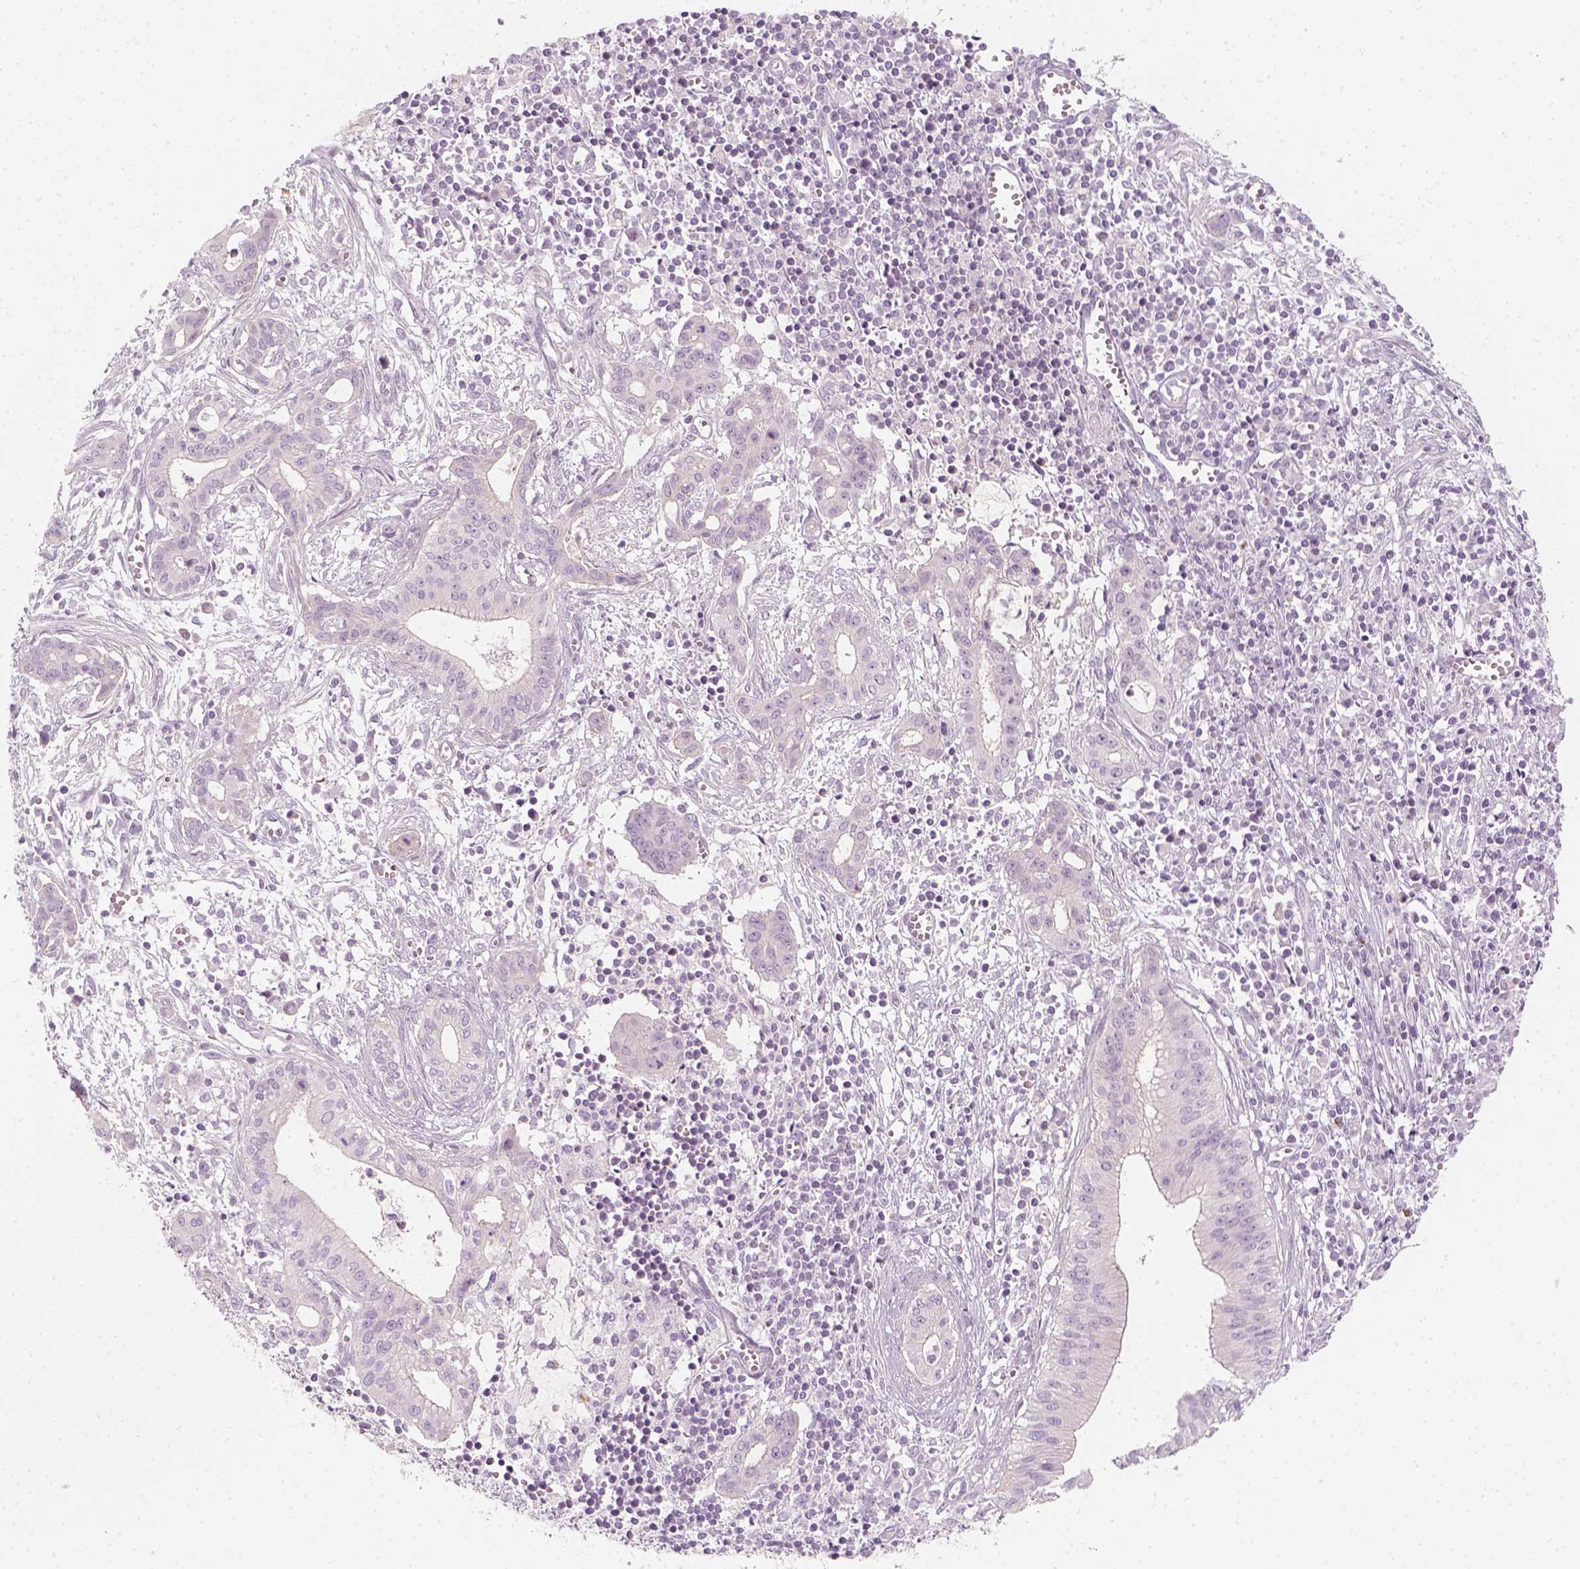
{"staining": {"intensity": "negative", "quantity": "none", "location": "none"}, "tissue": "pancreatic cancer", "cell_type": "Tumor cells", "image_type": "cancer", "snomed": [{"axis": "morphology", "description": "Adenocarcinoma, NOS"}, {"axis": "topography", "description": "Pancreas"}], "caption": "Protein analysis of pancreatic cancer demonstrates no significant positivity in tumor cells.", "gene": "PRAME", "patient": {"sex": "male", "age": 48}}